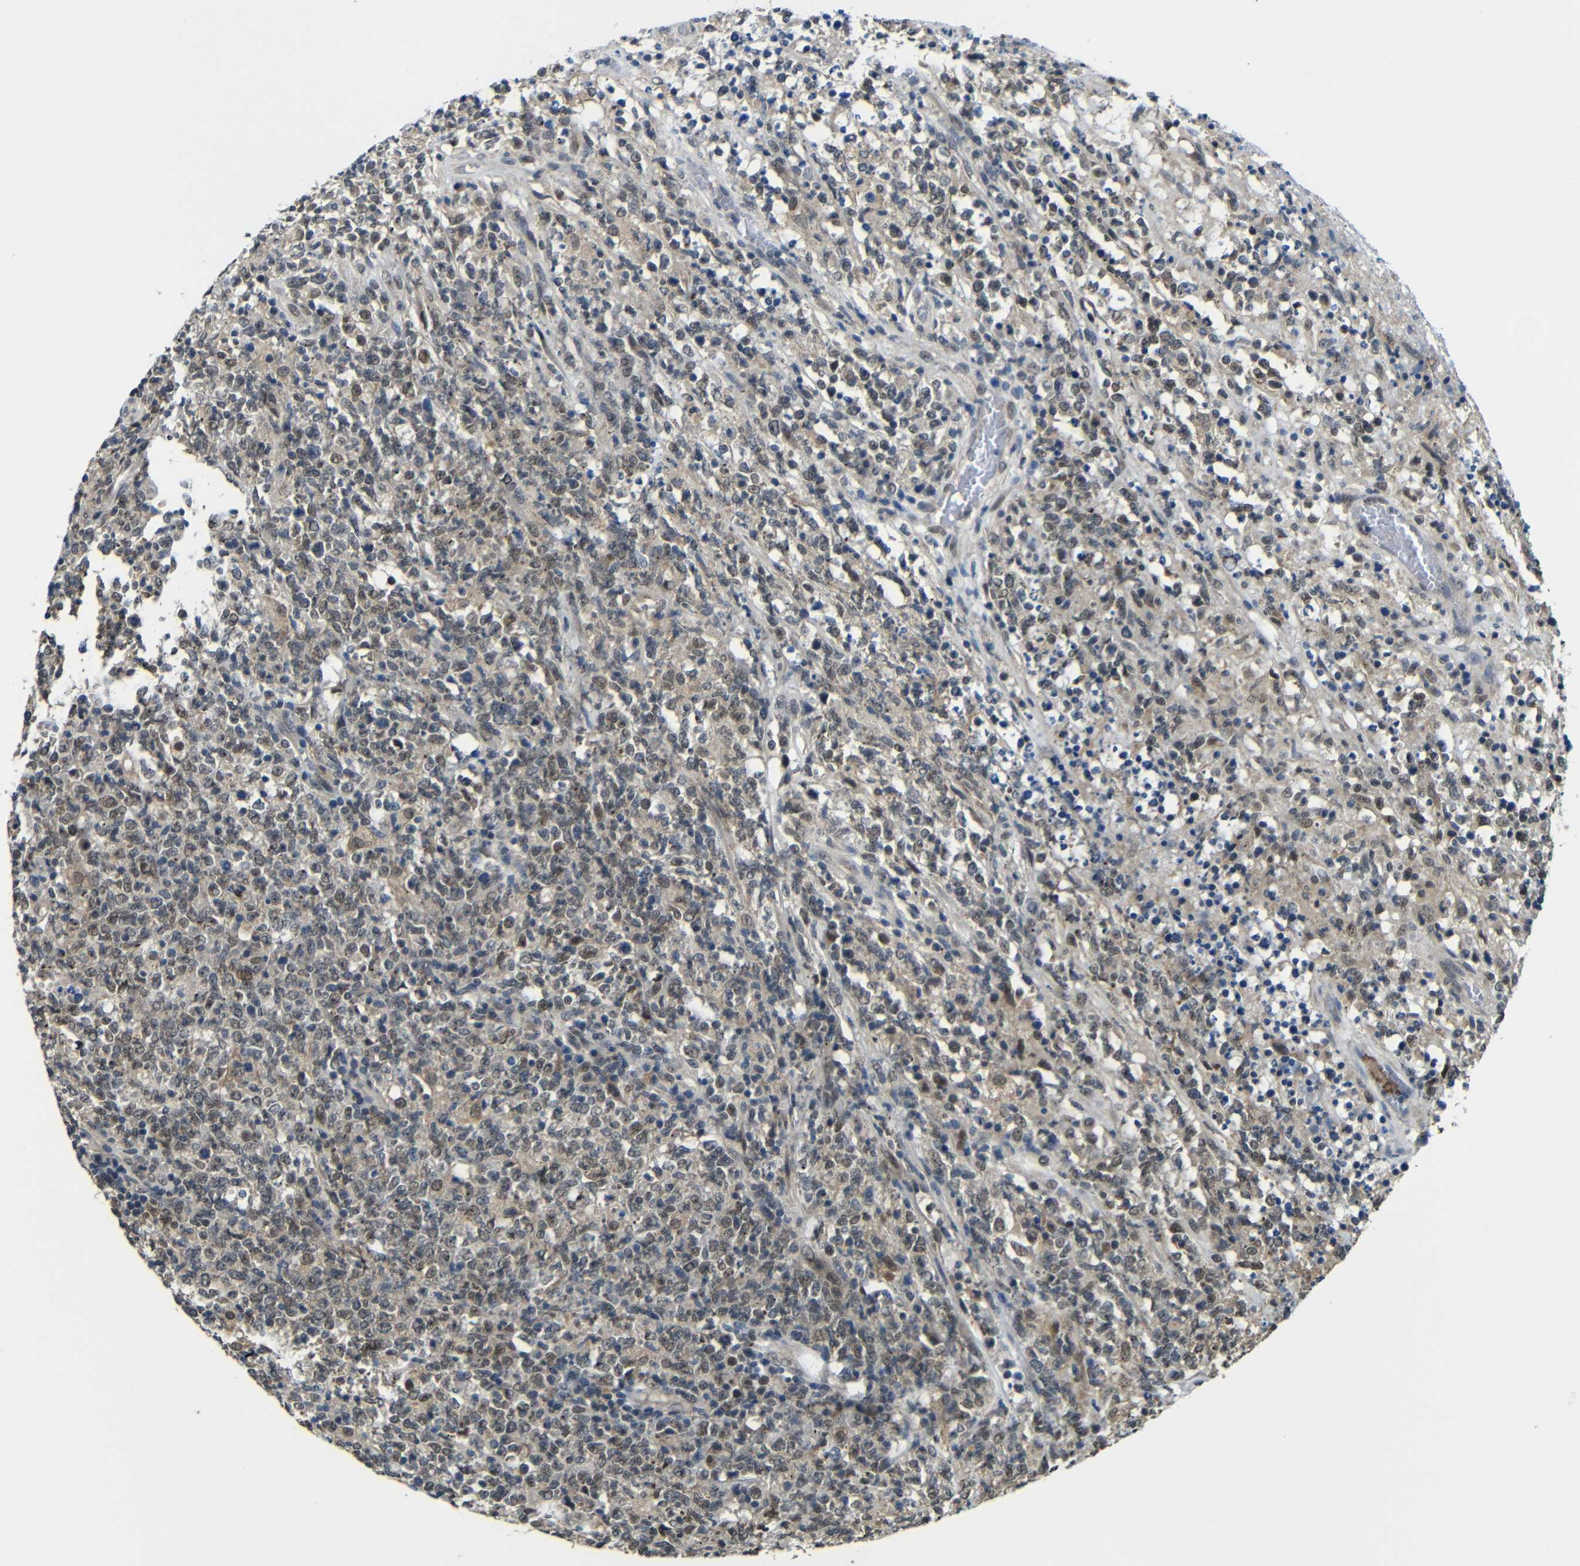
{"staining": {"intensity": "moderate", "quantity": ">75%", "location": "cytoplasmic/membranous"}, "tissue": "lymphoma", "cell_type": "Tumor cells", "image_type": "cancer", "snomed": [{"axis": "morphology", "description": "Malignant lymphoma, non-Hodgkin's type, High grade"}, {"axis": "topography", "description": "Lymph node"}], "caption": "Protein expression analysis of human lymphoma reveals moderate cytoplasmic/membranous expression in approximately >75% of tumor cells.", "gene": "FAM172A", "patient": {"sex": "female", "age": 84}}